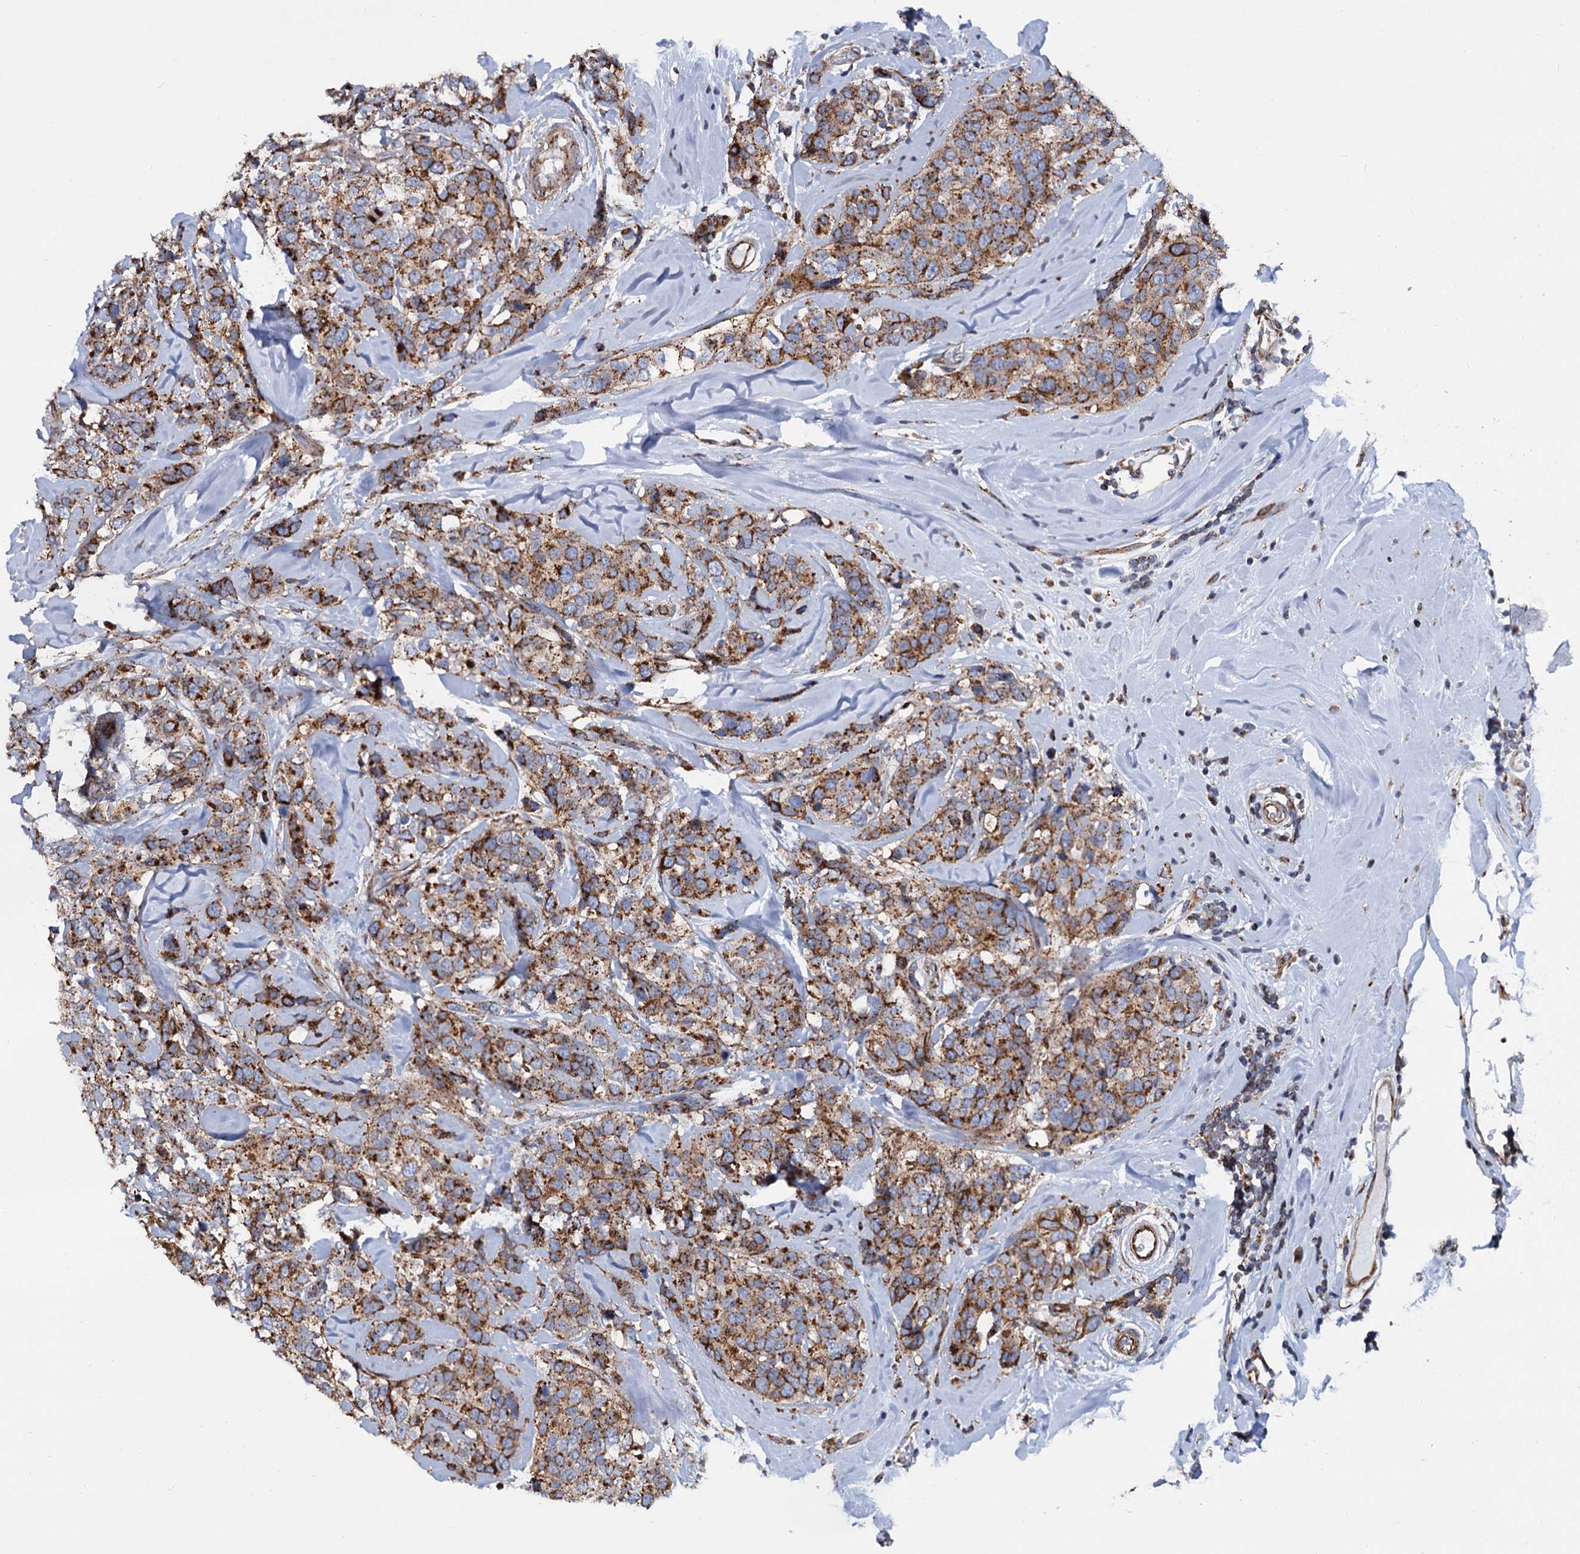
{"staining": {"intensity": "moderate", "quantity": ">75%", "location": "cytoplasmic/membranous"}, "tissue": "breast cancer", "cell_type": "Tumor cells", "image_type": "cancer", "snomed": [{"axis": "morphology", "description": "Lobular carcinoma"}, {"axis": "topography", "description": "Breast"}], "caption": "Breast cancer (lobular carcinoma) stained for a protein (brown) displays moderate cytoplasmic/membranous positive staining in about >75% of tumor cells.", "gene": "PSEN1", "patient": {"sex": "female", "age": 59}}